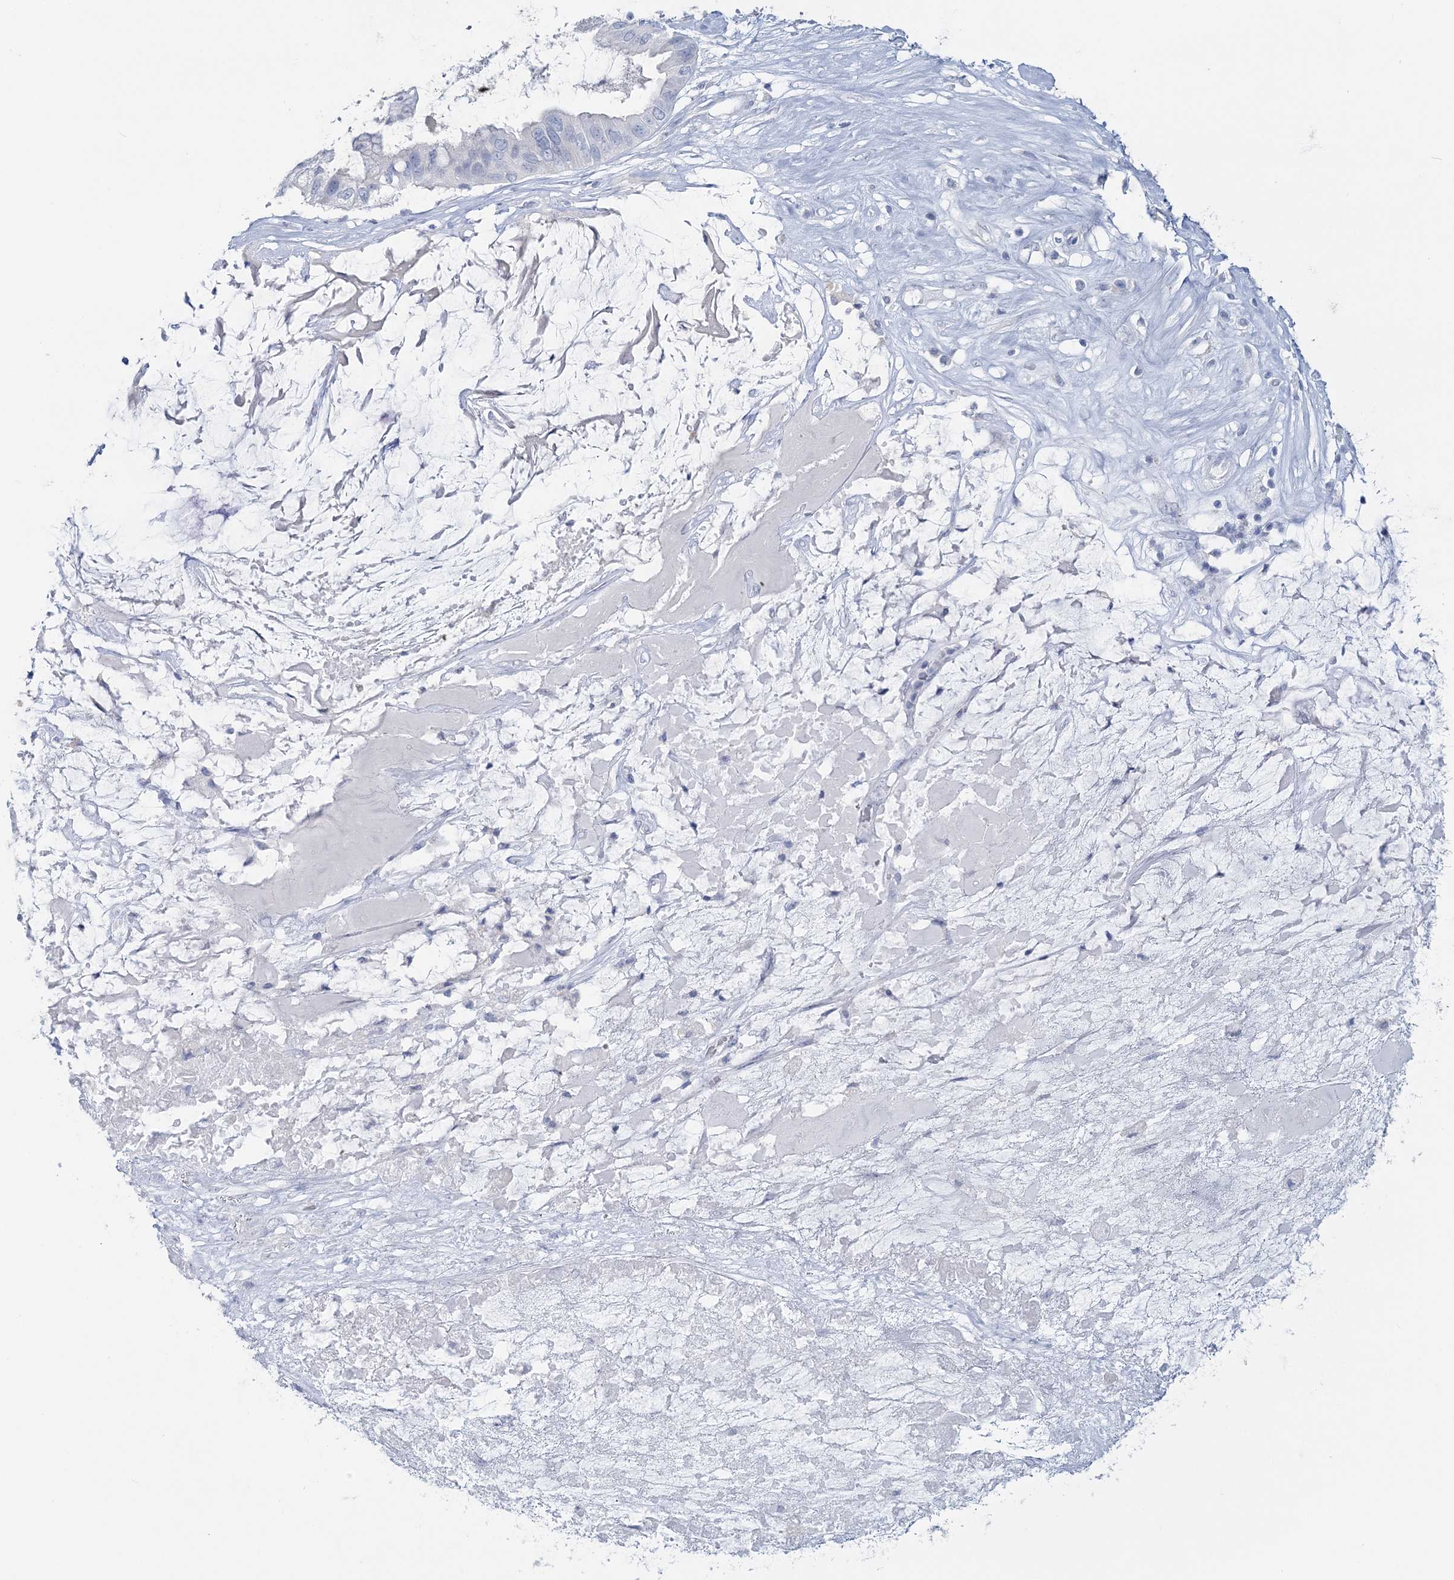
{"staining": {"intensity": "negative", "quantity": "none", "location": "none"}, "tissue": "ovarian cancer", "cell_type": "Tumor cells", "image_type": "cancer", "snomed": [{"axis": "morphology", "description": "Cystadenocarcinoma, mucinous, NOS"}, {"axis": "topography", "description": "Ovary"}], "caption": "Immunohistochemical staining of human mucinous cystadenocarcinoma (ovarian) reveals no significant expression in tumor cells.", "gene": "CYP3A4", "patient": {"sex": "female", "age": 80}}